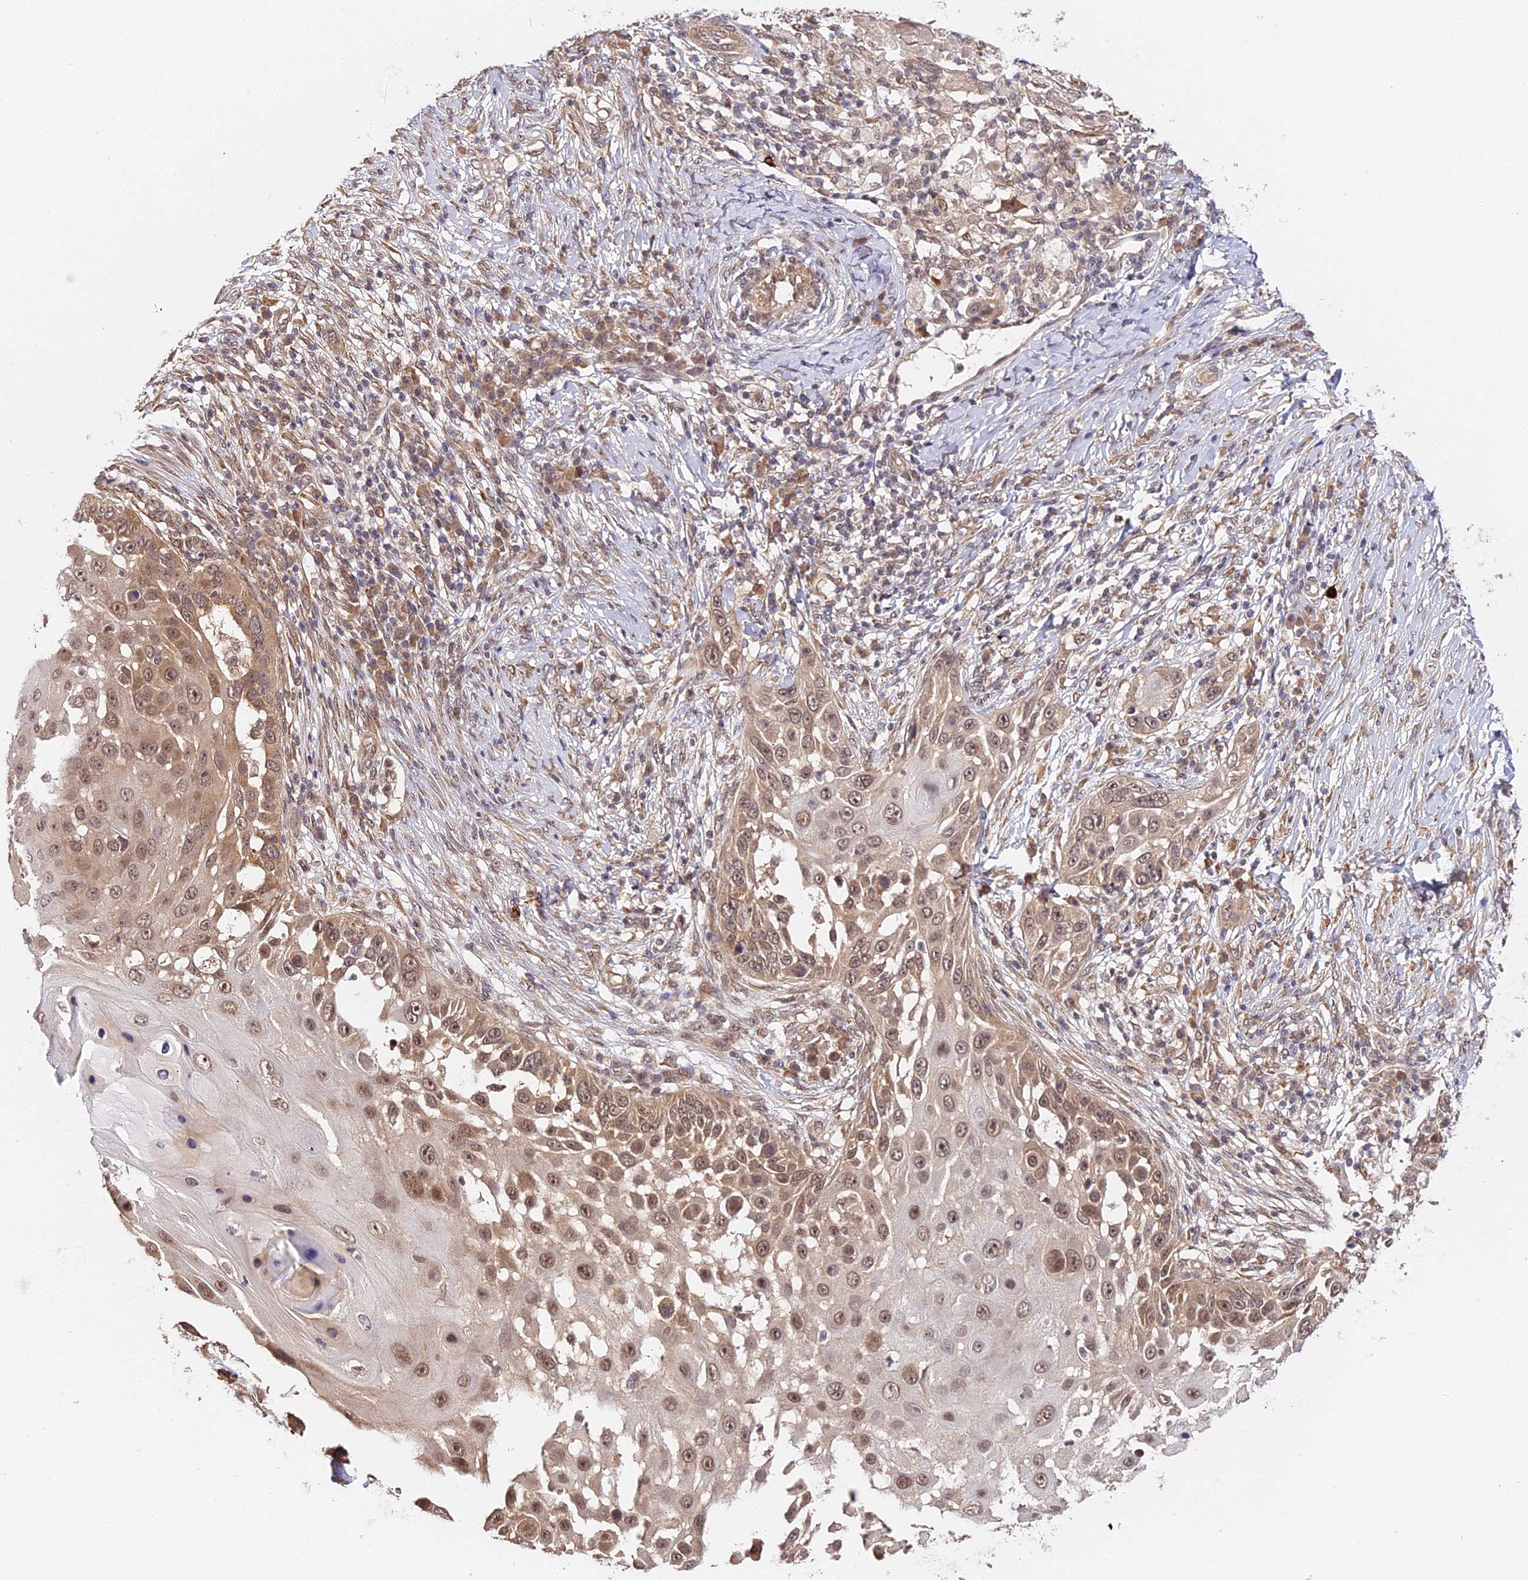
{"staining": {"intensity": "moderate", "quantity": ">75%", "location": "cytoplasmic/membranous,nuclear"}, "tissue": "skin cancer", "cell_type": "Tumor cells", "image_type": "cancer", "snomed": [{"axis": "morphology", "description": "Squamous cell carcinoma, NOS"}, {"axis": "topography", "description": "Skin"}], "caption": "A micrograph of human skin cancer stained for a protein demonstrates moderate cytoplasmic/membranous and nuclear brown staining in tumor cells.", "gene": "IMPACT", "patient": {"sex": "female", "age": 44}}